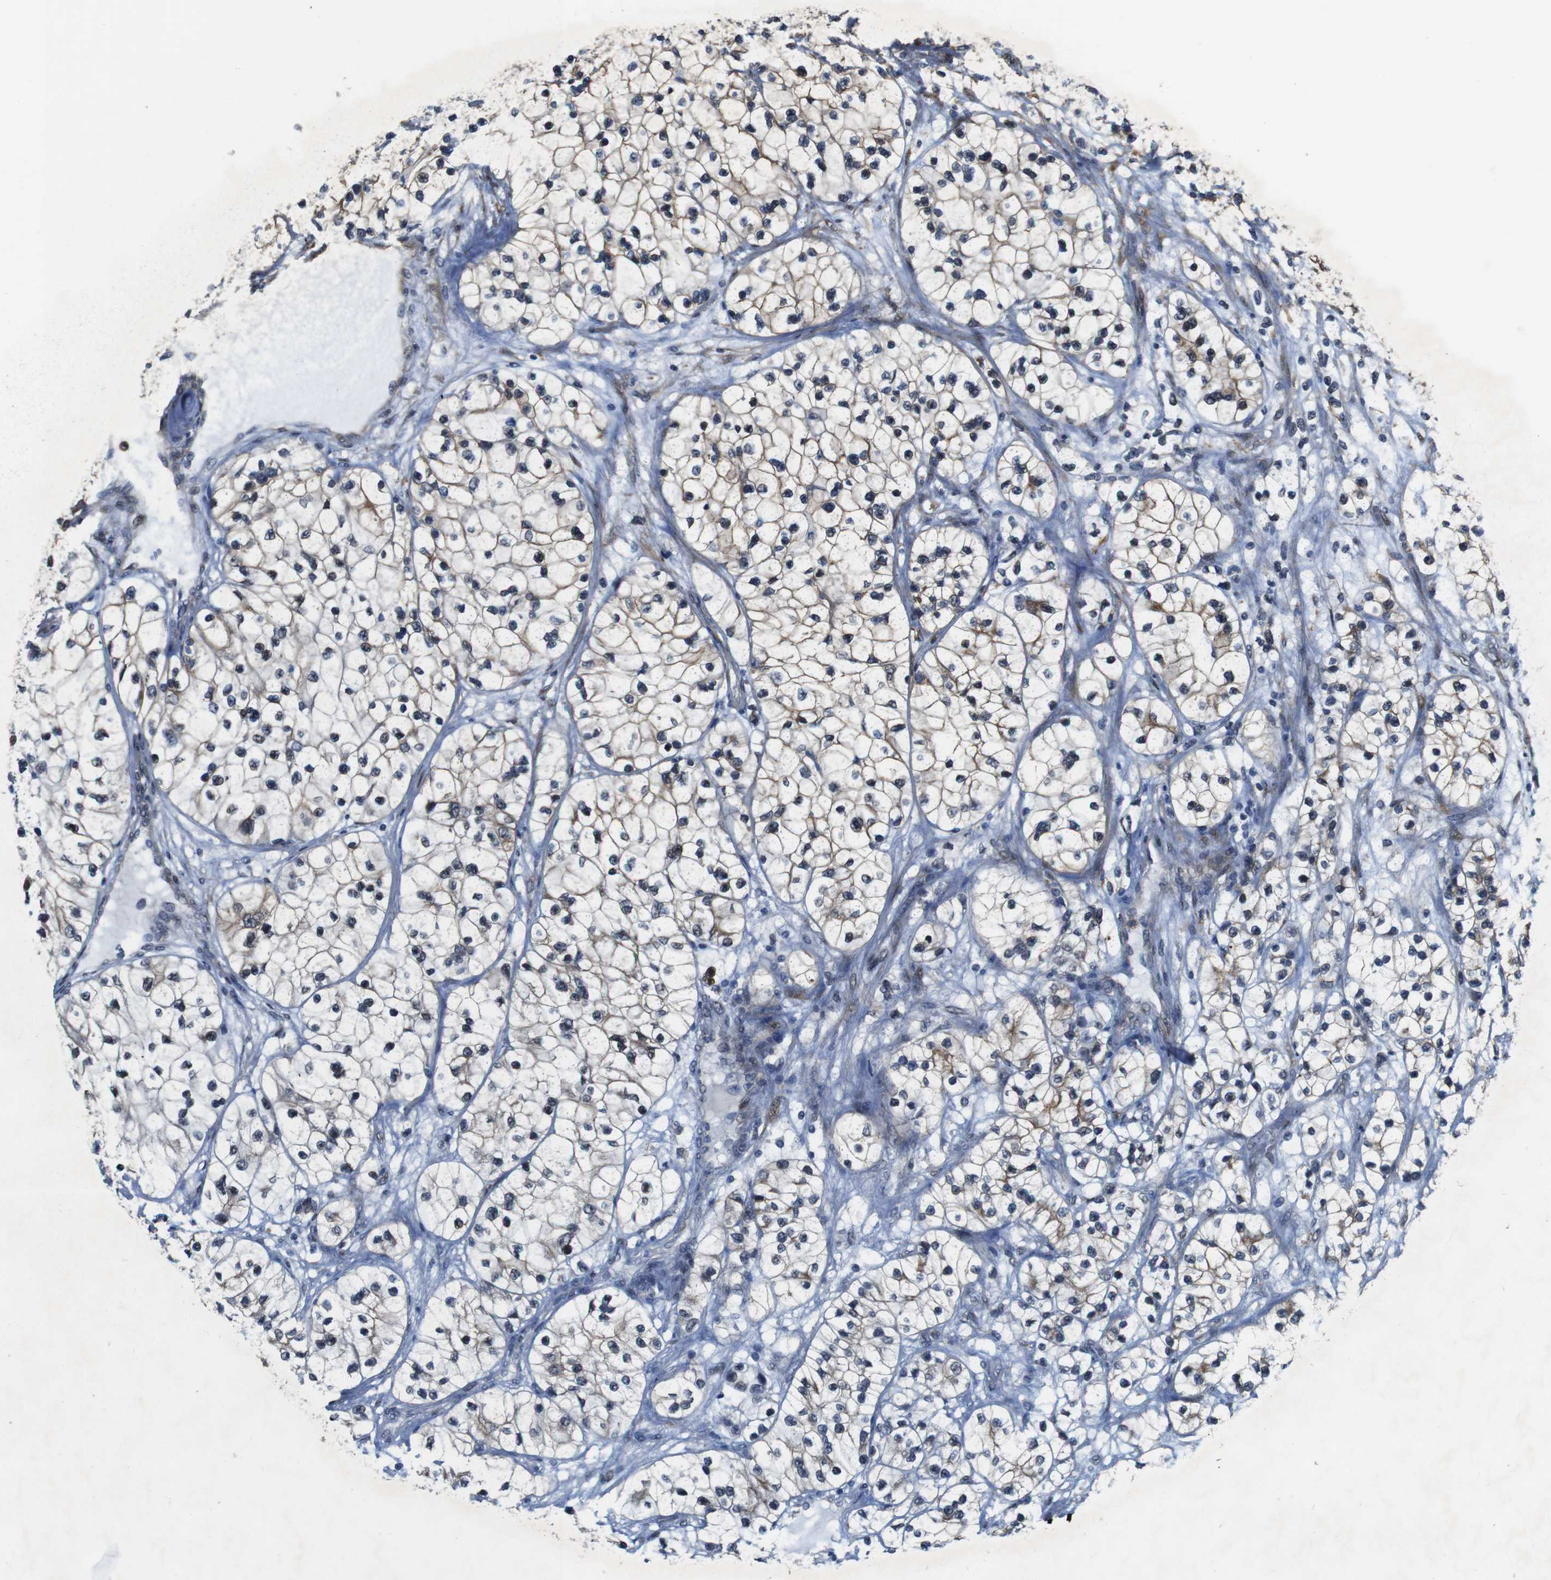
{"staining": {"intensity": "moderate", "quantity": "<25%", "location": "cytoplasmic/membranous"}, "tissue": "renal cancer", "cell_type": "Tumor cells", "image_type": "cancer", "snomed": [{"axis": "morphology", "description": "Adenocarcinoma, NOS"}, {"axis": "topography", "description": "Kidney"}], "caption": "The image displays immunohistochemical staining of renal cancer. There is moderate cytoplasmic/membranous staining is seen in approximately <25% of tumor cells.", "gene": "PTGER4", "patient": {"sex": "female", "age": 57}}